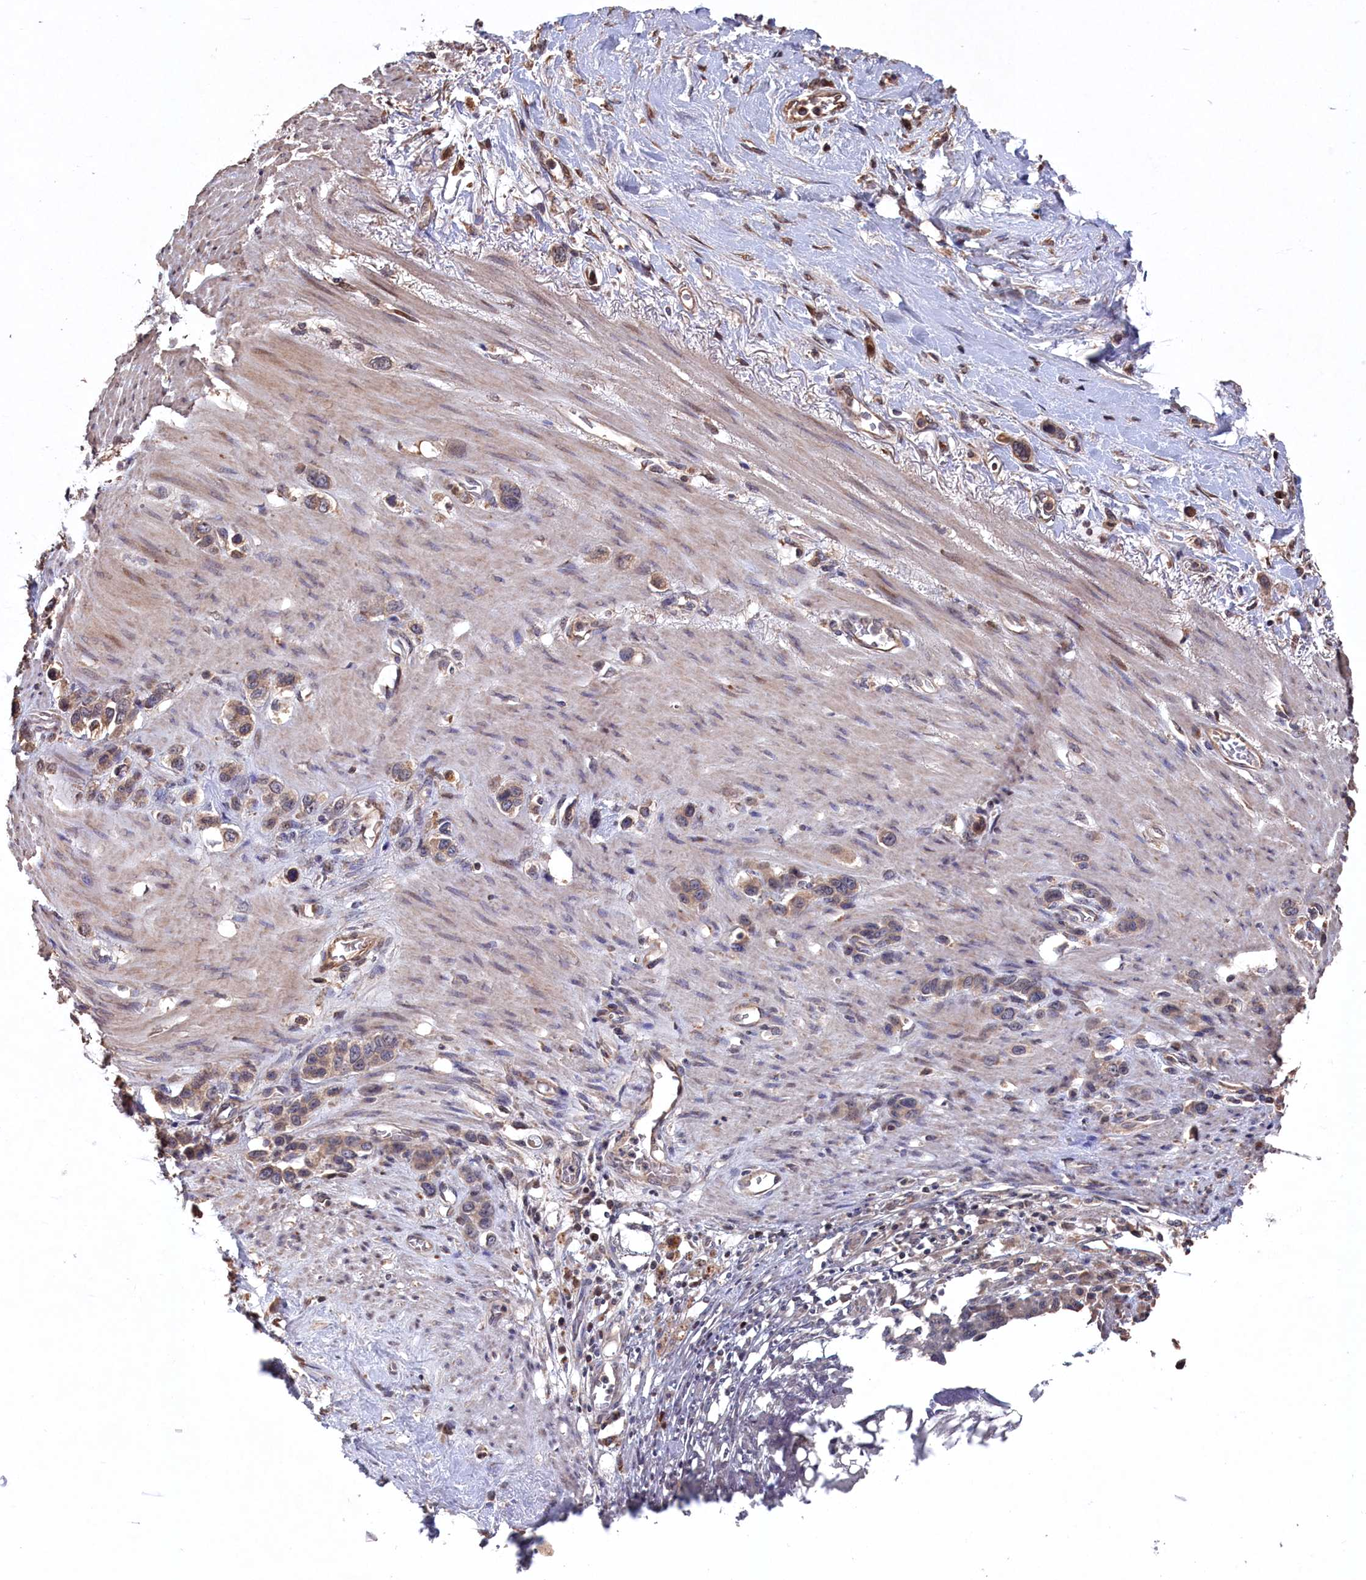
{"staining": {"intensity": "weak", "quantity": ">75%", "location": "cytoplasmic/membranous"}, "tissue": "stomach cancer", "cell_type": "Tumor cells", "image_type": "cancer", "snomed": [{"axis": "morphology", "description": "Adenocarcinoma, NOS"}, {"axis": "morphology", "description": "Adenocarcinoma, High grade"}, {"axis": "topography", "description": "Stomach, upper"}, {"axis": "topography", "description": "Stomach, lower"}], "caption": "The micrograph reveals a brown stain indicating the presence of a protein in the cytoplasmic/membranous of tumor cells in adenocarcinoma (stomach).", "gene": "NAA60", "patient": {"sex": "female", "age": 65}}